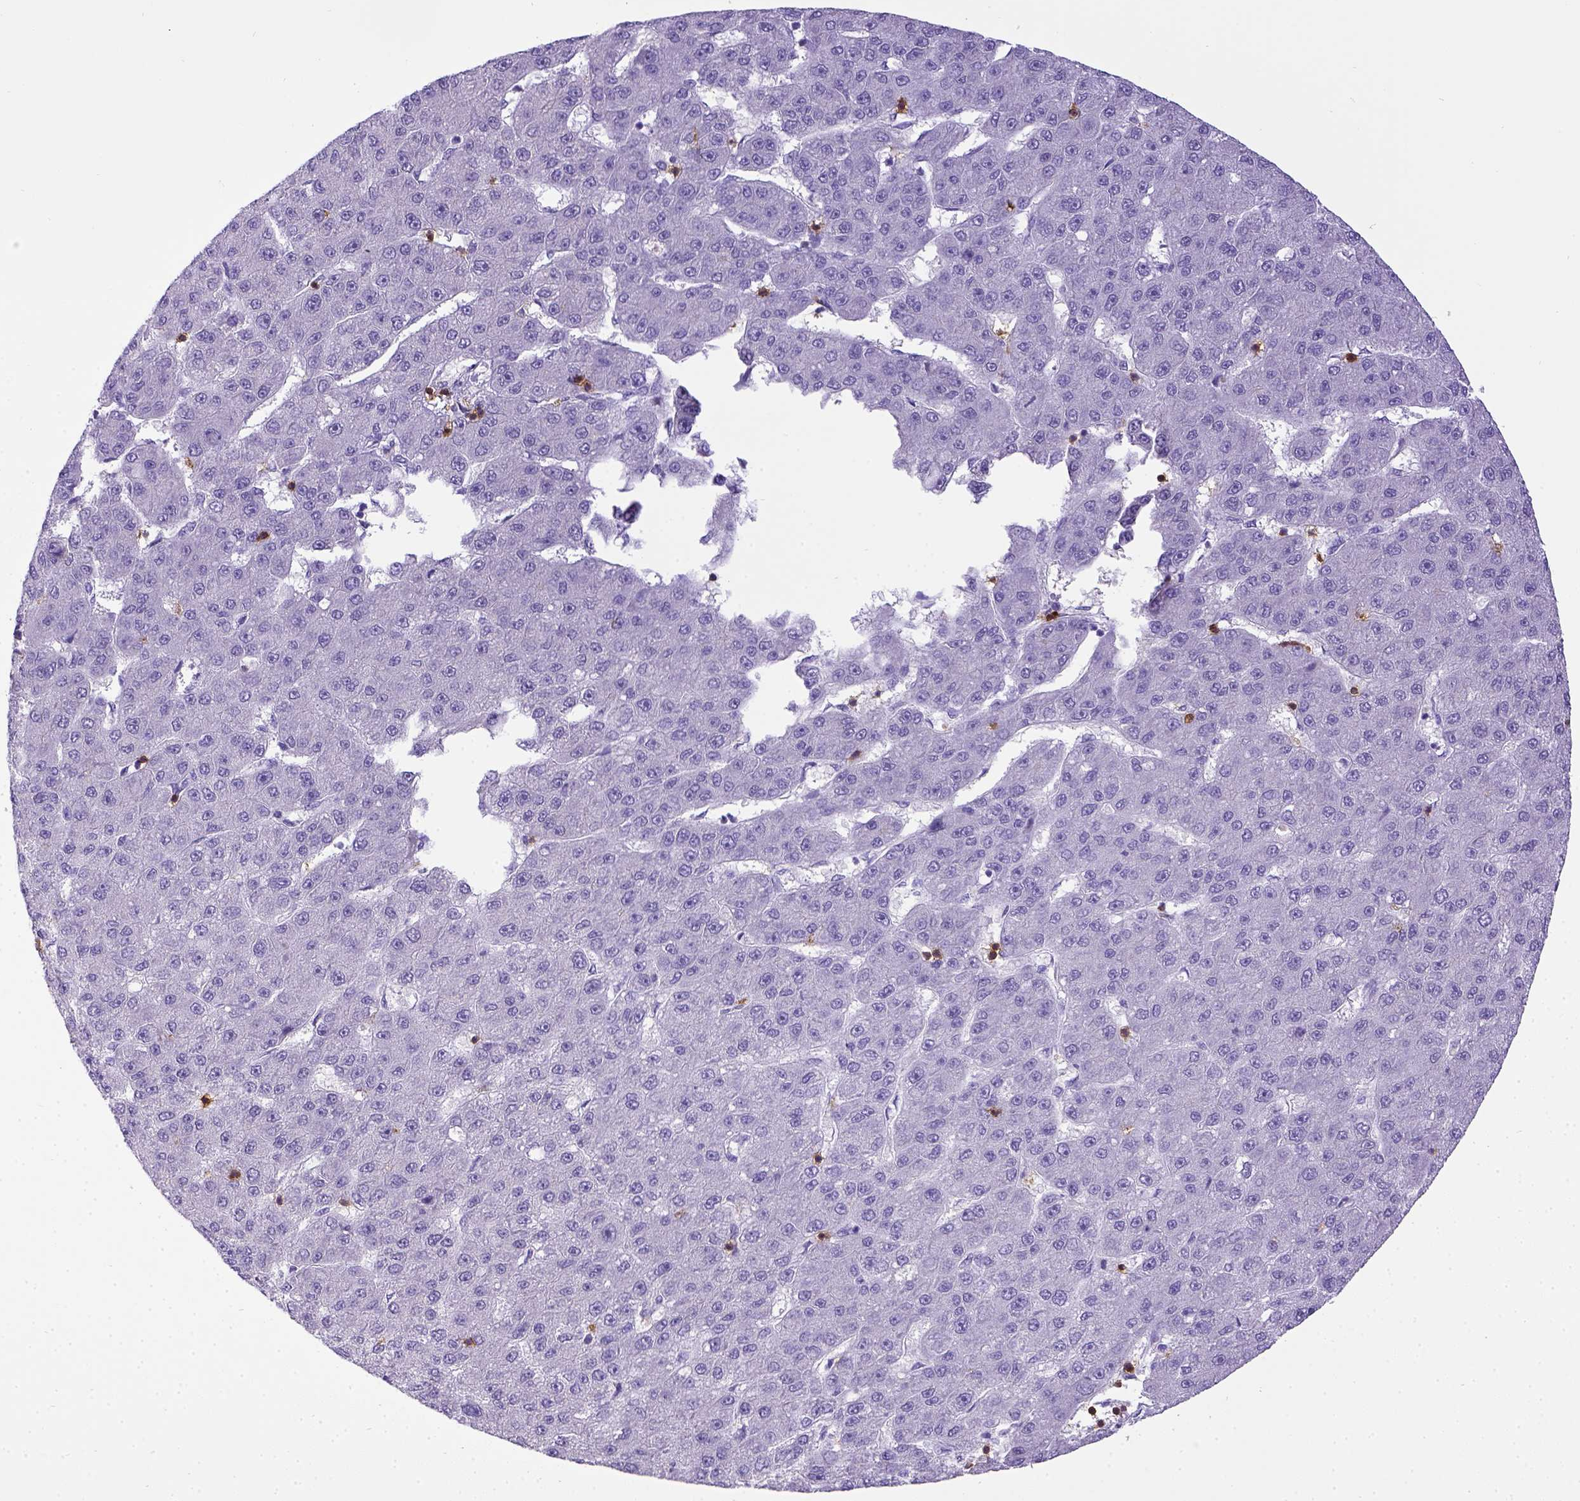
{"staining": {"intensity": "negative", "quantity": "none", "location": "none"}, "tissue": "liver cancer", "cell_type": "Tumor cells", "image_type": "cancer", "snomed": [{"axis": "morphology", "description": "Carcinoma, Hepatocellular, NOS"}, {"axis": "topography", "description": "Liver"}], "caption": "There is no significant staining in tumor cells of liver cancer (hepatocellular carcinoma). (Stains: DAB (3,3'-diaminobenzidine) immunohistochemistry (IHC) with hematoxylin counter stain, Microscopy: brightfield microscopy at high magnification).", "gene": "CD3E", "patient": {"sex": "male", "age": 67}}